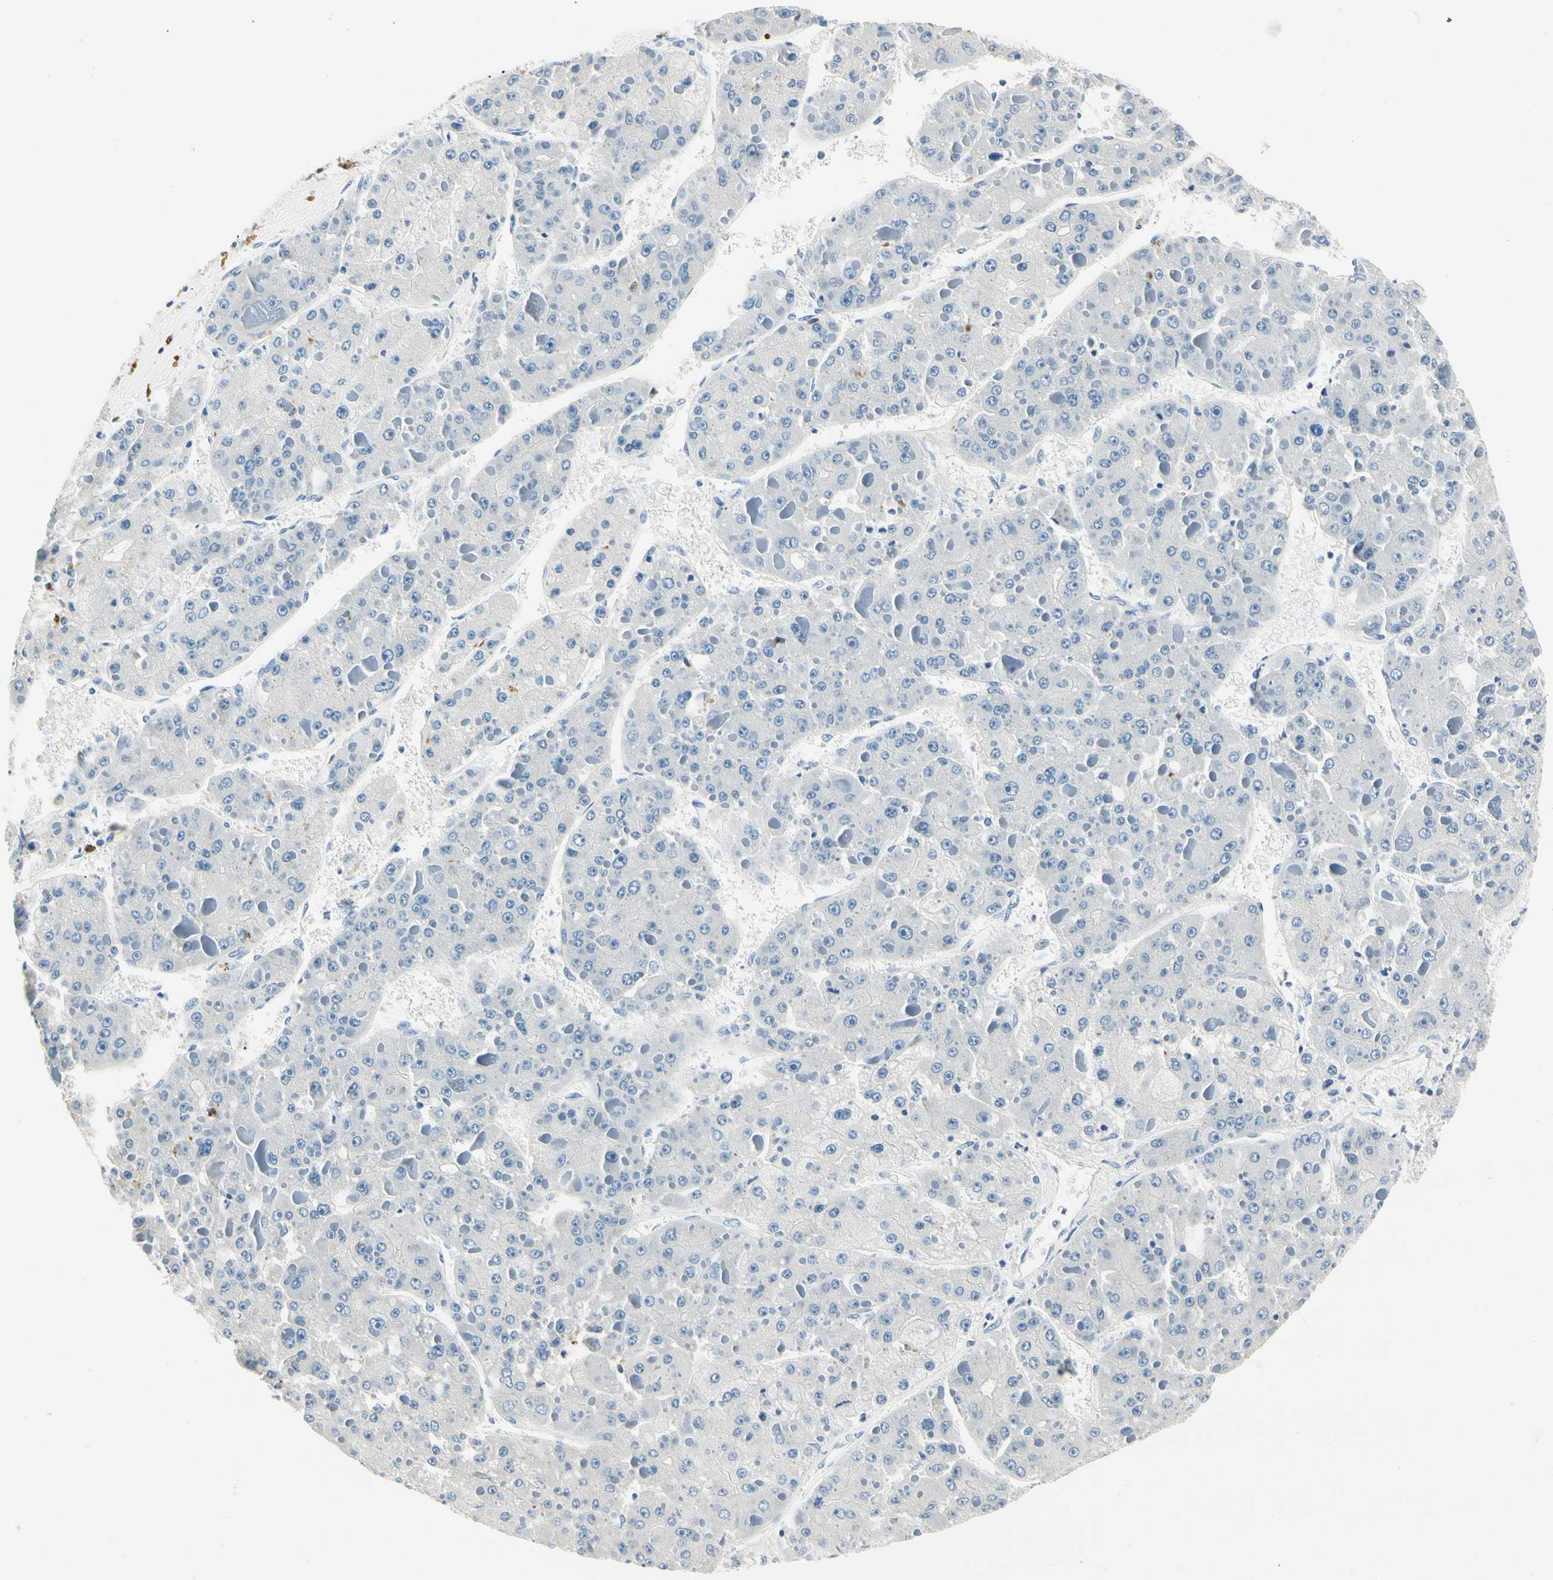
{"staining": {"intensity": "negative", "quantity": "none", "location": "none"}, "tissue": "liver cancer", "cell_type": "Tumor cells", "image_type": "cancer", "snomed": [{"axis": "morphology", "description": "Carcinoma, Hepatocellular, NOS"}, {"axis": "topography", "description": "Liver"}], "caption": "The IHC image has no significant staining in tumor cells of liver hepatocellular carcinoma tissue.", "gene": "TGFBR3", "patient": {"sex": "female", "age": 73}}